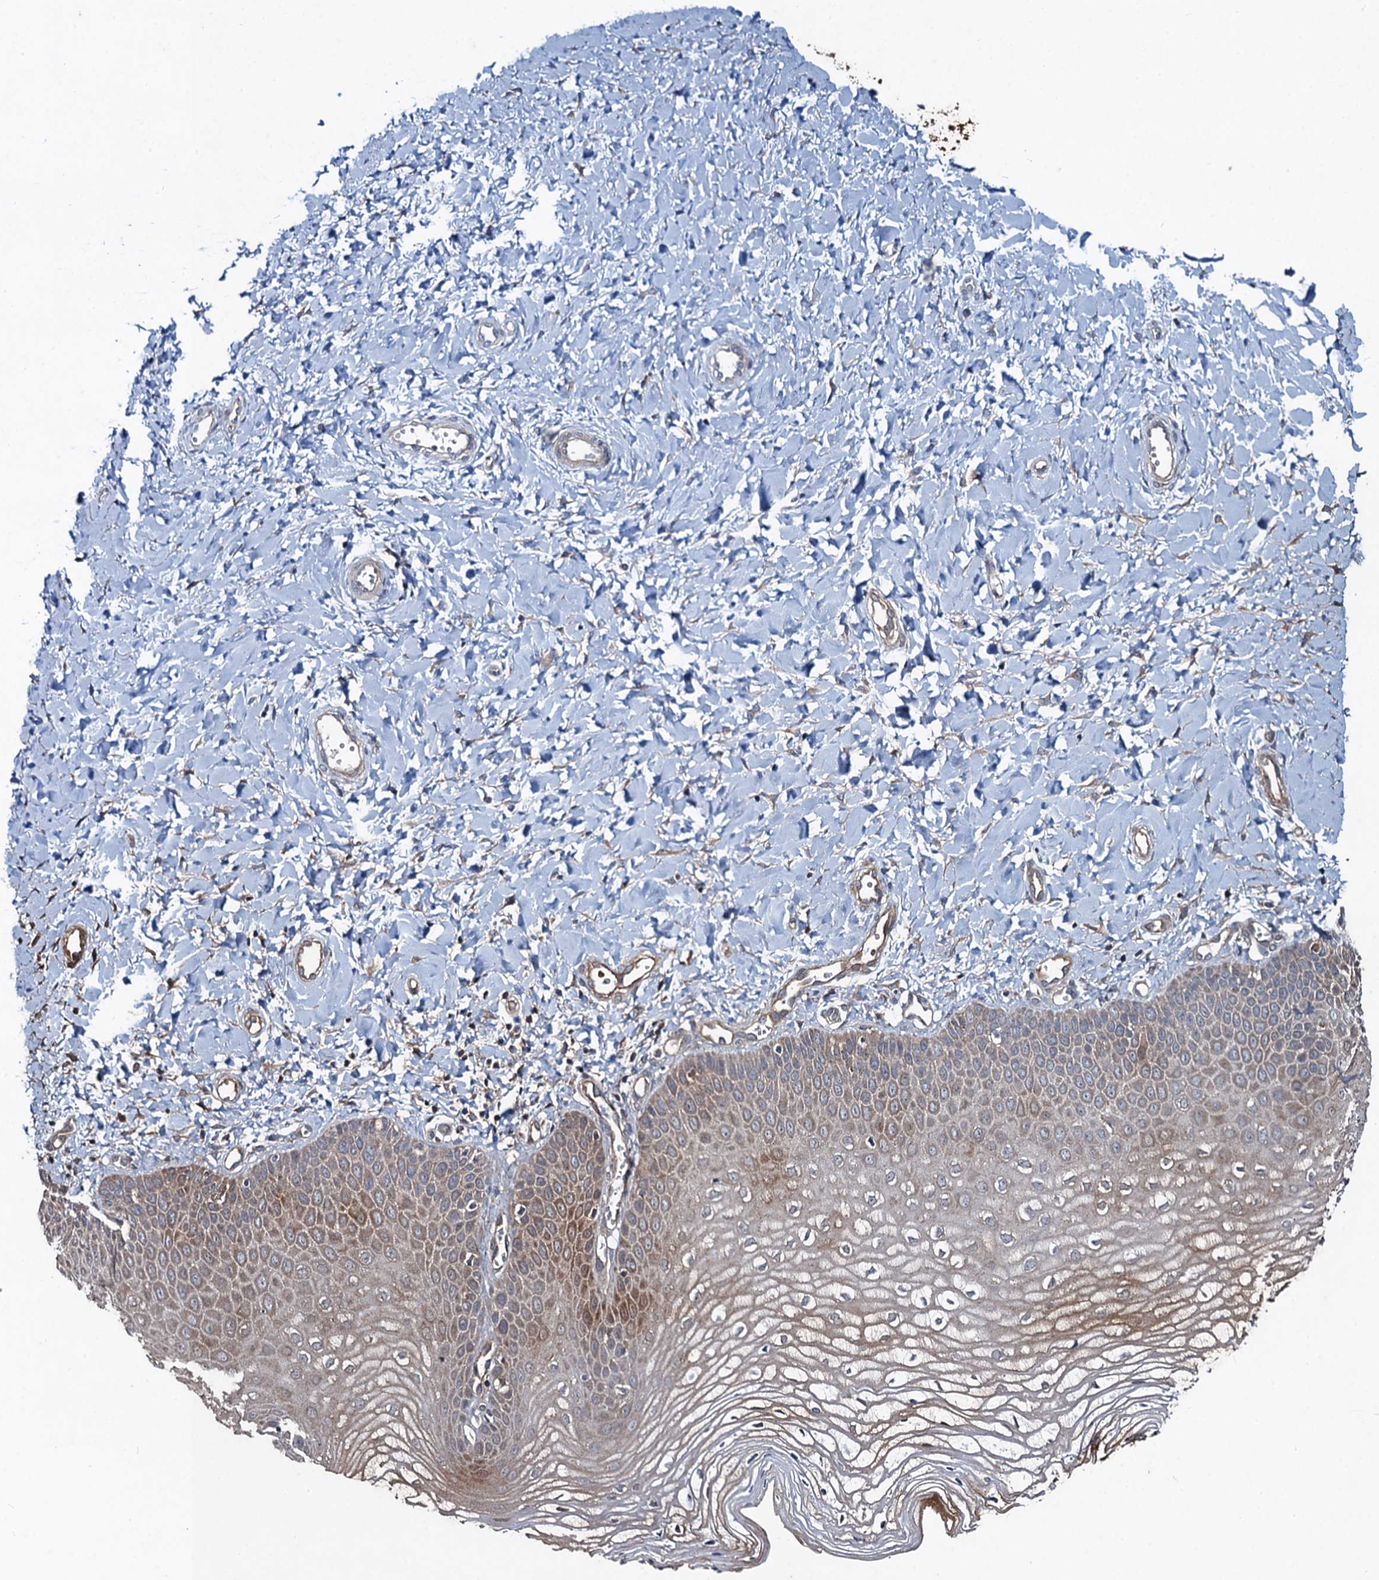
{"staining": {"intensity": "moderate", "quantity": "<25%", "location": "cytoplasmic/membranous"}, "tissue": "vagina", "cell_type": "Squamous epithelial cells", "image_type": "normal", "snomed": [{"axis": "morphology", "description": "Normal tissue, NOS"}, {"axis": "topography", "description": "Vagina"}, {"axis": "topography", "description": "Cervix"}], "caption": "Protein expression analysis of unremarkable vagina reveals moderate cytoplasmic/membranous expression in approximately <25% of squamous epithelial cells.", "gene": "SNAP29", "patient": {"sex": "female", "age": 40}}